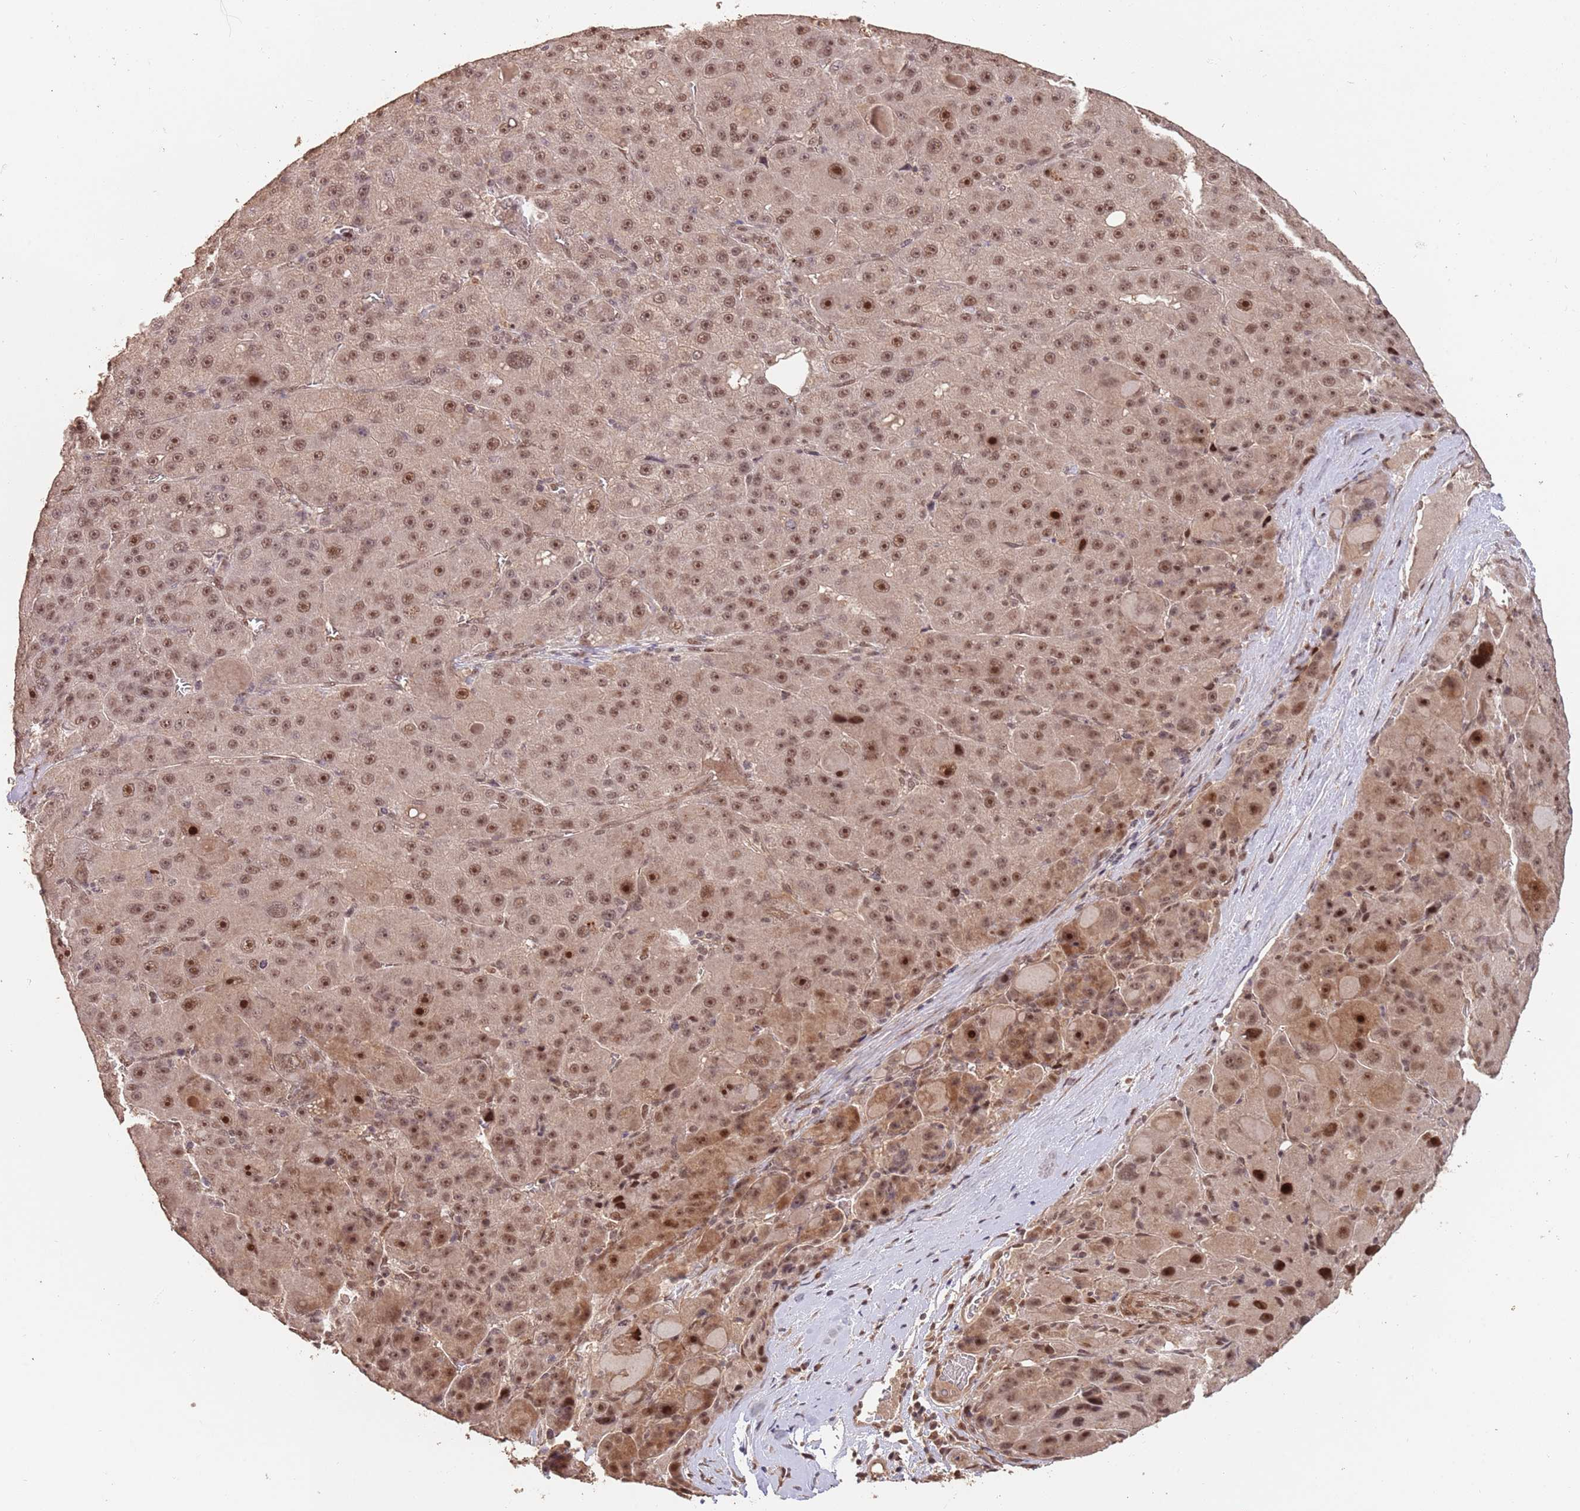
{"staining": {"intensity": "moderate", "quantity": ">75%", "location": "nuclear"}, "tissue": "liver cancer", "cell_type": "Tumor cells", "image_type": "cancer", "snomed": [{"axis": "morphology", "description": "Carcinoma, Hepatocellular, NOS"}, {"axis": "topography", "description": "Liver"}], "caption": "Protein analysis of liver hepatocellular carcinoma tissue reveals moderate nuclear positivity in approximately >75% of tumor cells.", "gene": "RFXANK", "patient": {"sex": "male", "age": 76}}